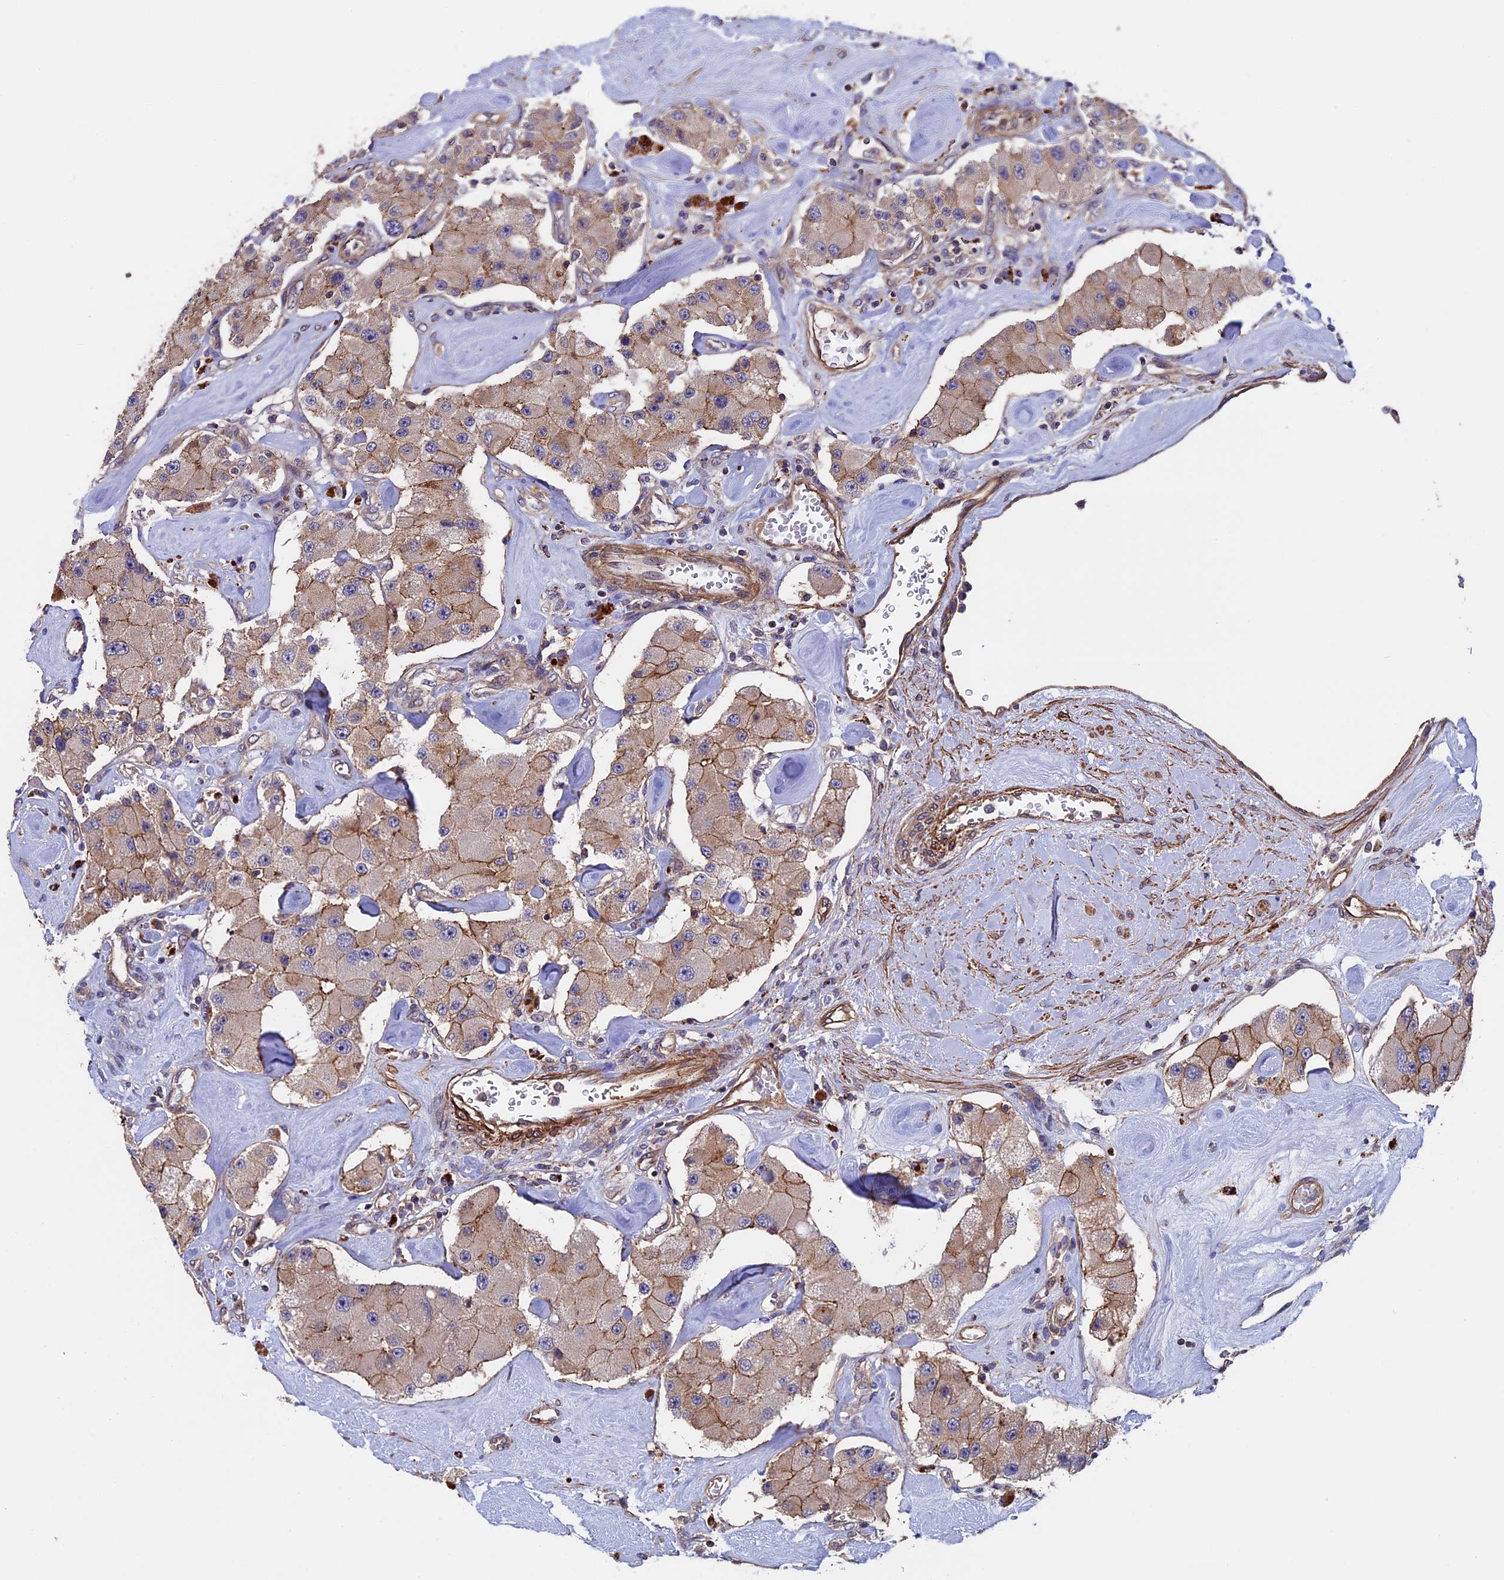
{"staining": {"intensity": "moderate", "quantity": "25%-75%", "location": "cytoplasmic/membranous"}, "tissue": "carcinoid", "cell_type": "Tumor cells", "image_type": "cancer", "snomed": [{"axis": "morphology", "description": "Carcinoid, malignant, NOS"}, {"axis": "topography", "description": "Pancreas"}], "caption": "IHC staining of malignant carcinoid, which displays medium levels of moderate cytoplasmic/membranous staining in approximately 25%-75% of tumor cells indicating moderate cytoplasmic/membranous protein staining. The staining was performed using DAB (3,3'-diaminobenzidine) (brown) for protein detection and nuclei were counterstained in hematoxylin (blue).", "gene": "SLC9A5", "patient": {"sex": "male", "age": 41}}